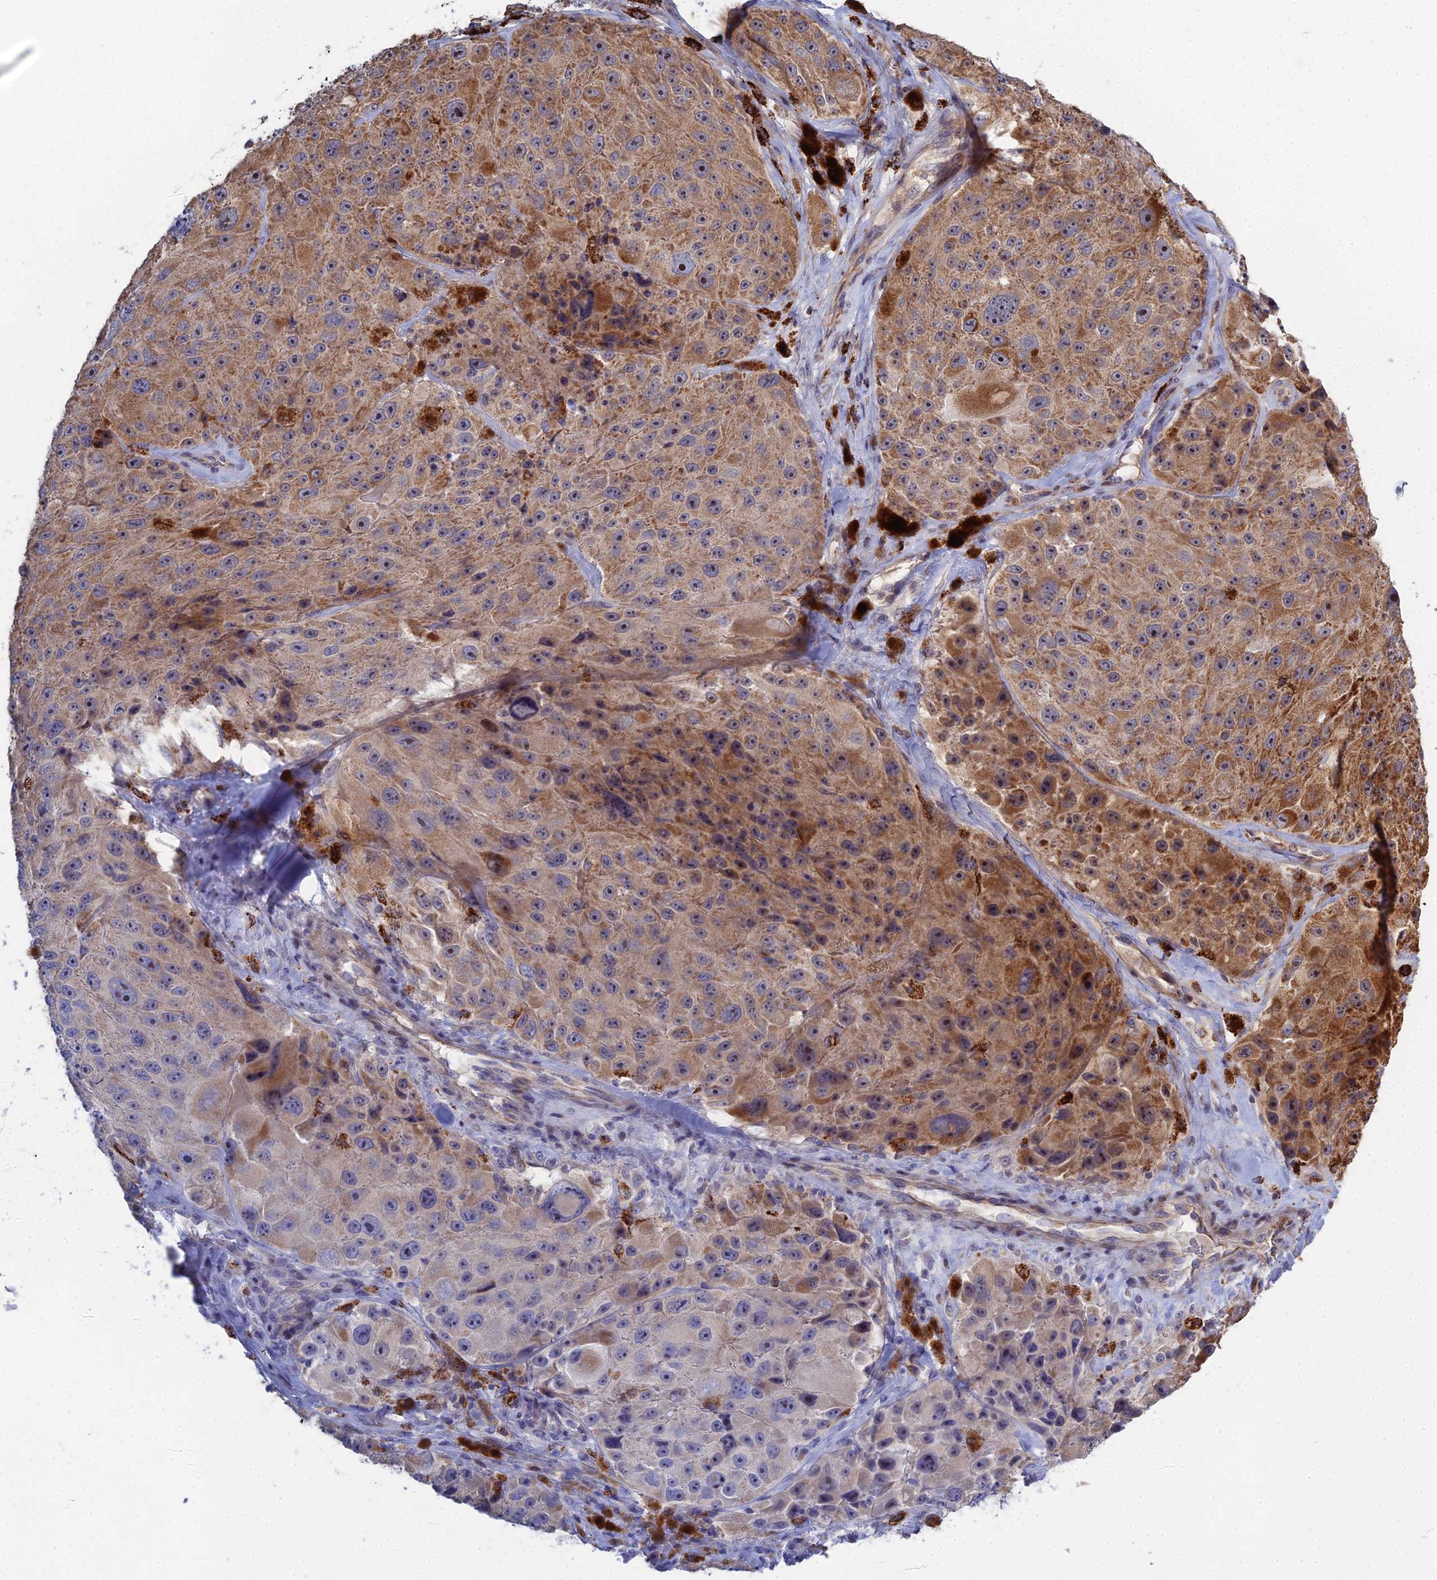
{"staining": {"intensity": "moderate", "quantity": "25%-75%", "location": "cytoplasmic/membranous"}, "tissue": "melanoma", "cell_type": "Tumor cells", "image_type": "cancer", "snomed": [{"axis": "morphology", "description": "Malignant melanoma, Metastatic site"}, {"axis": "topography", "description": "Lymph node"}], "caption": "Tumor cells exhibit medium levels of moderate cytoplasmic/membranous positivity in approximately 25%-75% of cells in malignant melanoma (metastatic site).", "gene": "RIC8B", "patient": {"sex": "male", "age": 62}}